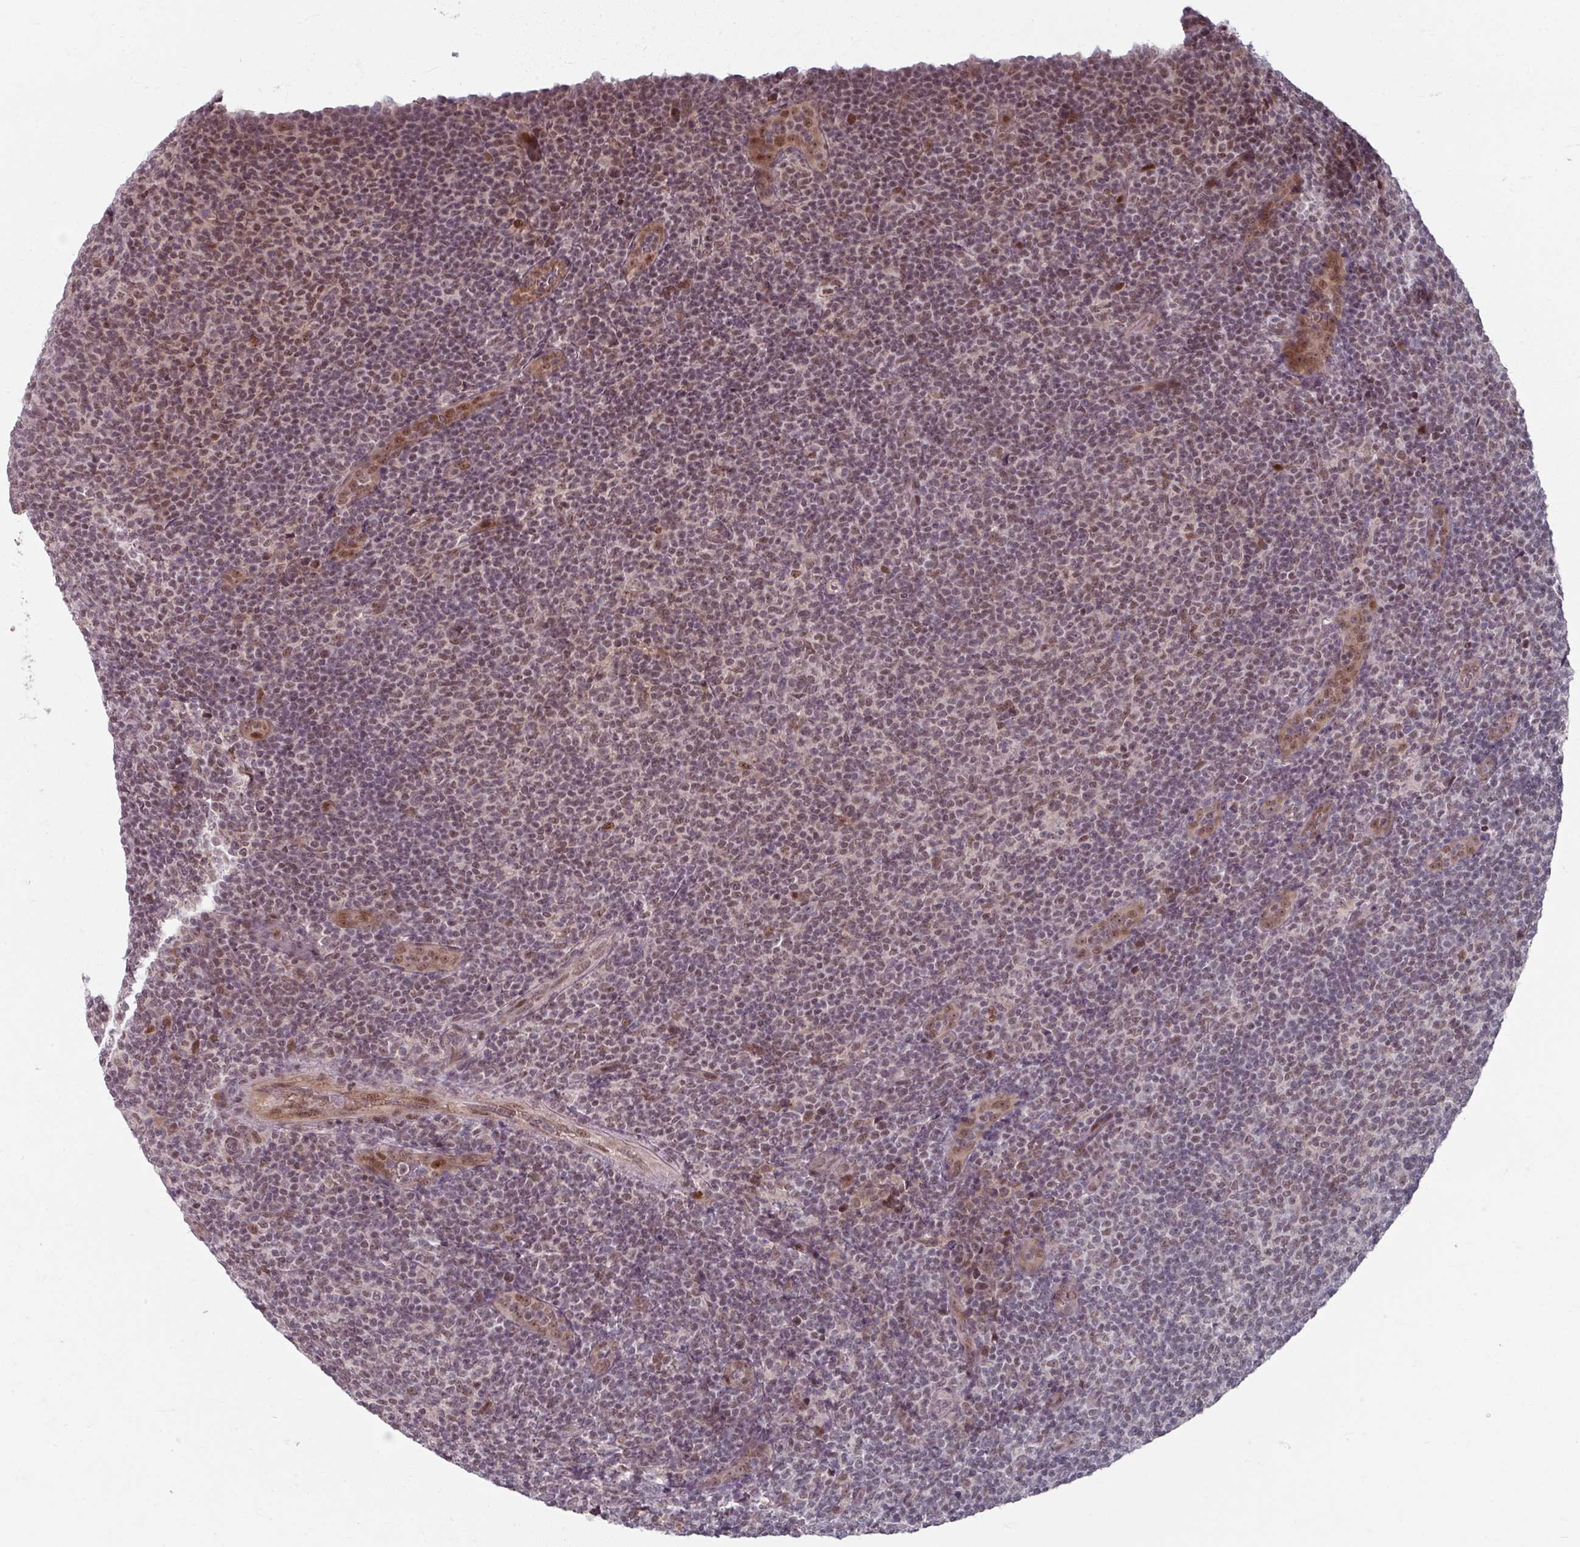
{"staining": {"intensity": "weak", "quantity": "25%-75%", "location": "nuclear"}, "tissue": "lymphoma", "cell_type": "Tumor cells", "image_type": "cancer", "snomed": [{"axis": "morphology", "description": "Malignant lymphoma, non-Hodgkin's type, Low grade"}, {"axis": "topography", "description": "Lymph node"}], "caption": "An image of human low-grade malignant lymphoma, non-Hodgkin's type stained for a protein demonstrates weak nuclear brown staining in tumor cells.", "gene": "KLC3", "patient": {"sex": "male", "age": 66}}